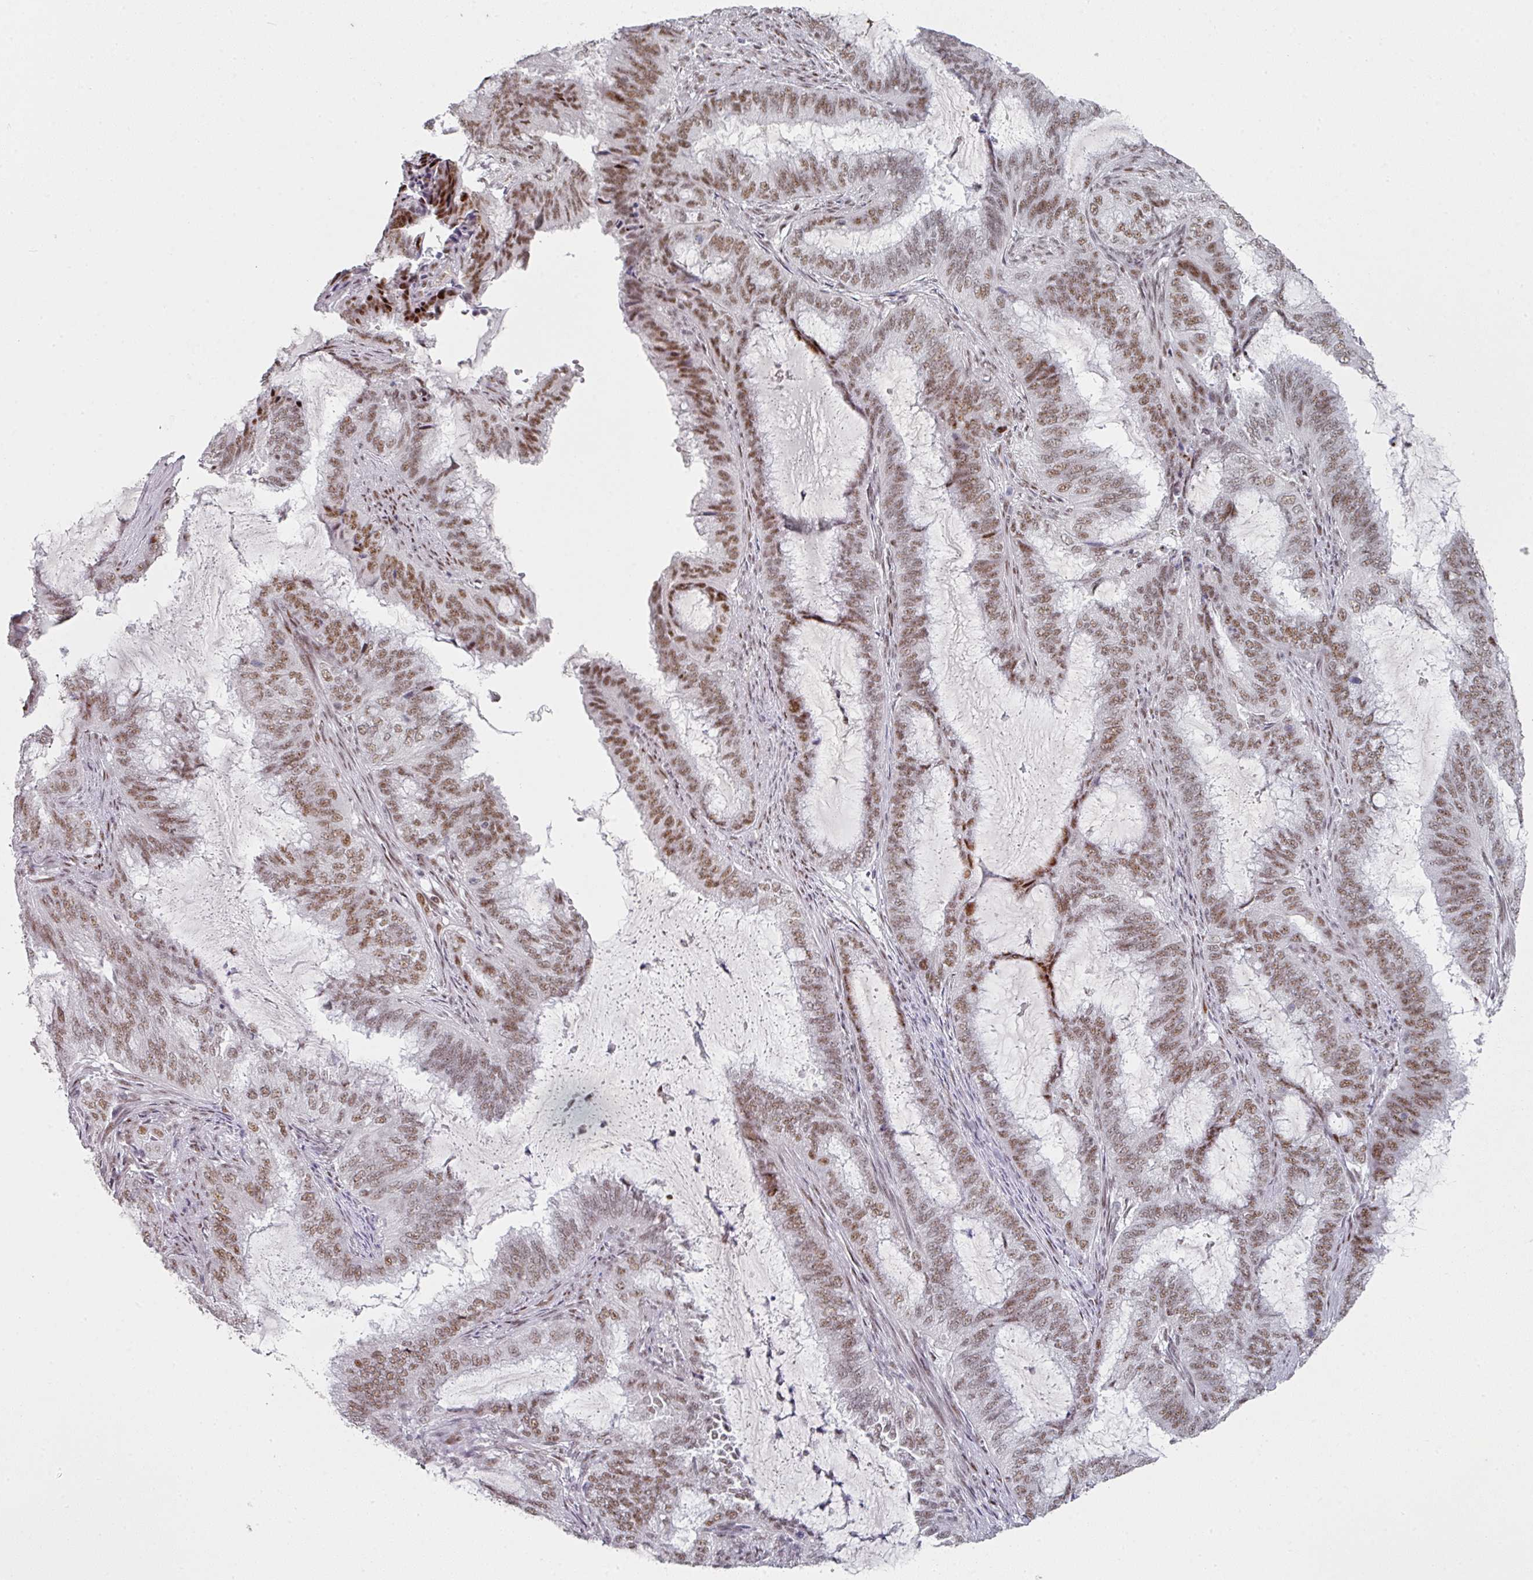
{"staining": {"intensity": "moderate", "quantity": ">75%", "location": "nuclear"}, "tissue": "endometrial cancer", "cell_type": "Tumor cells", "image_type": "cancer", "snomed": [{"axis": "morphology", "description": "Adenocarcinoma, NOS"}, {"axis": "topography", "description": "Endometrium"}], "caption": "A photomicrograph showing moderate nuclear expression in approximately >75% of tumor cells in endometrial adenocarcinoma, as visualized by brown immunohistochemical staining.", "gene": "SF3B5", "patient": {"sex": "female", "age": 51}}